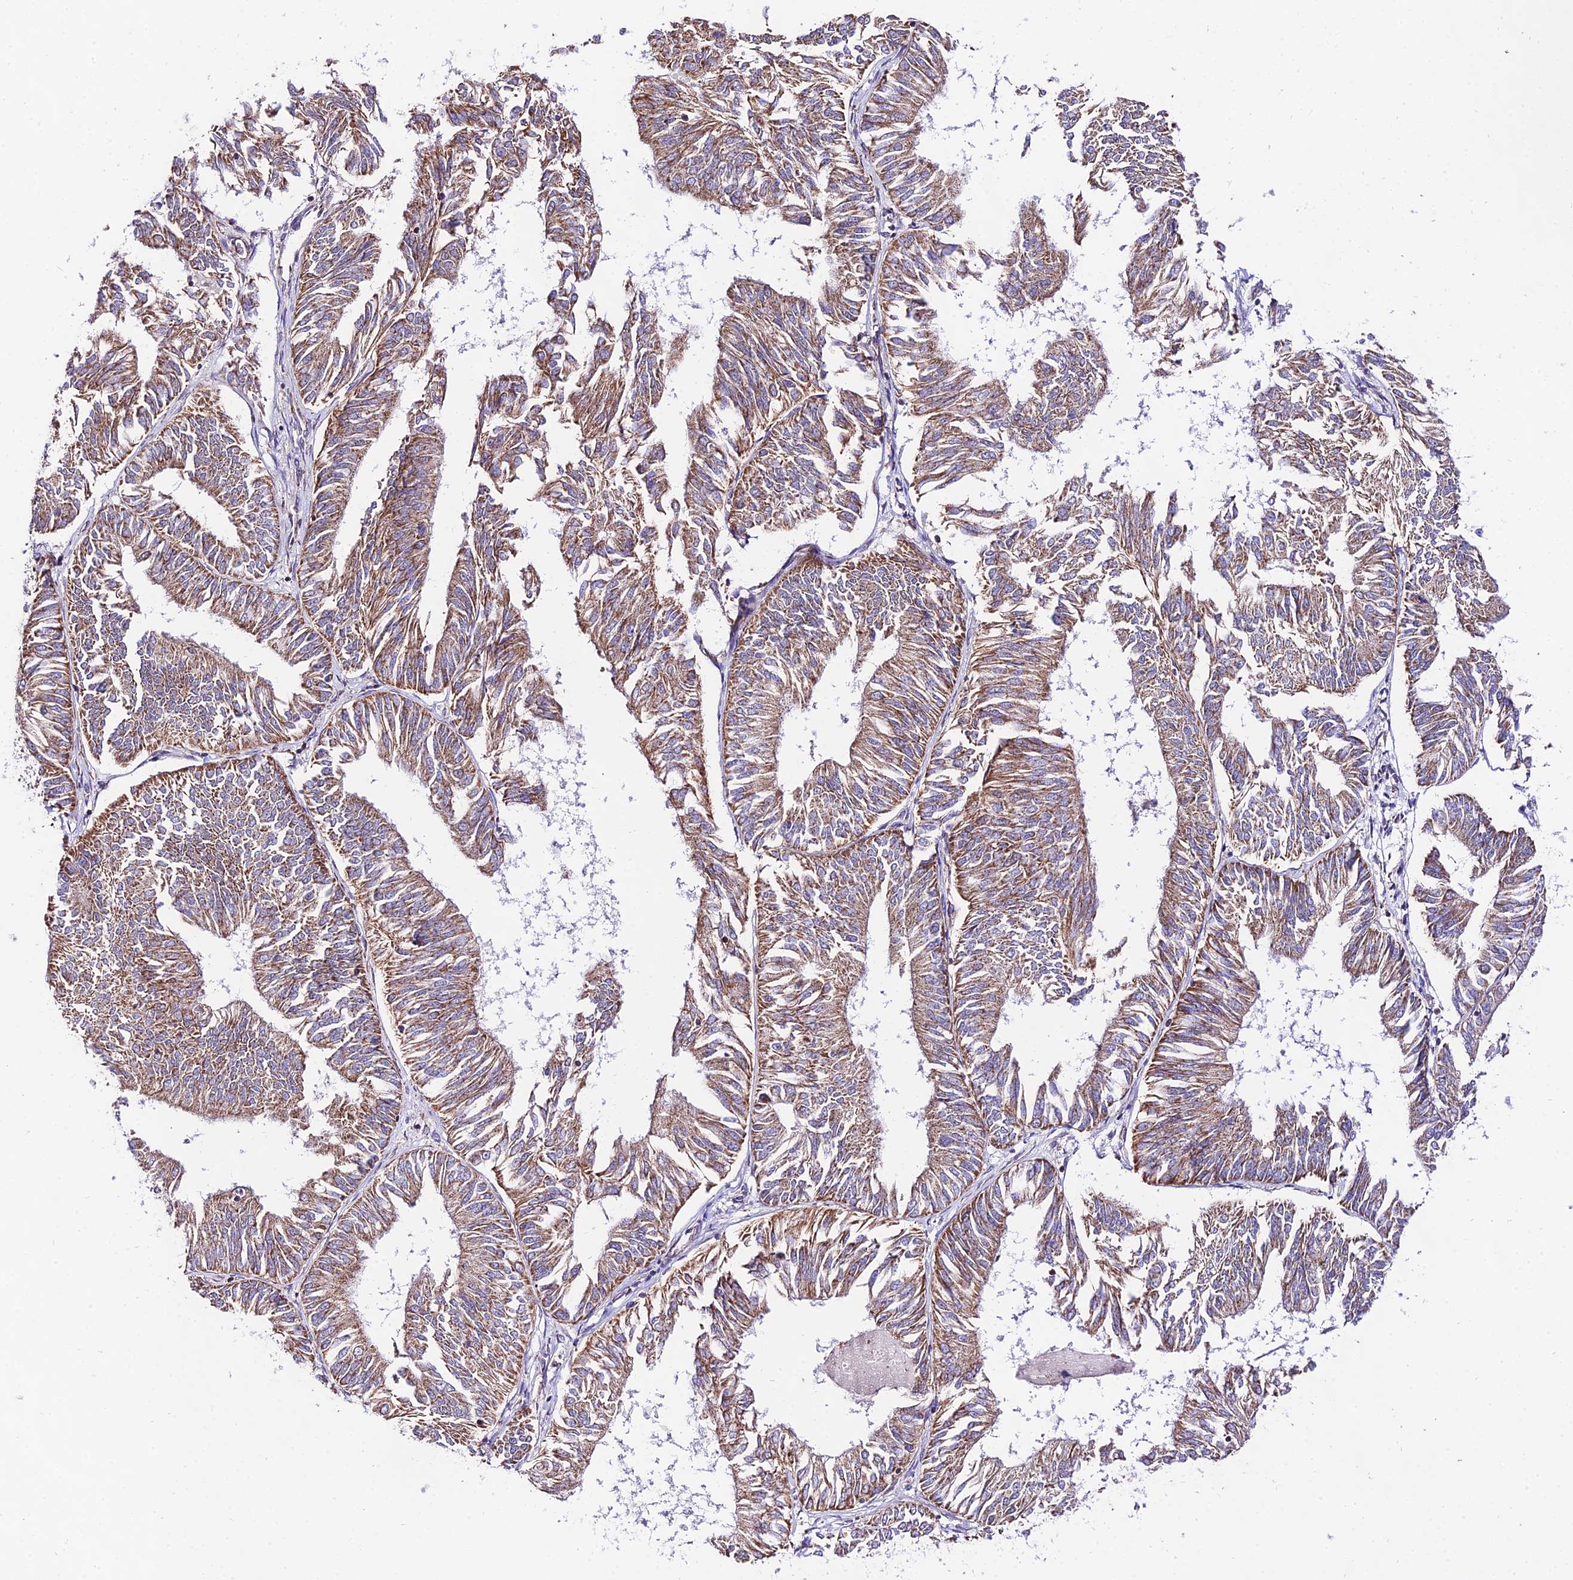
{"staining": {"intensity": "moderate", "quantity": ">75%", "location": "cytoplasmic/membranous"}, "tissue": "endometrial cancer", "cell_type": "Tumor cells", "image_type": "cancer", "snomed": [{"axis": "morphology", "description": "Adenocarcinoma, NOS"}, {"axis": "topography", "description": "Endometrium"}], "caption": "Immunohistochemistry staining of endometrial adenocarcinoma, which displays medium levels of moderate cytoplasmic/membranous expression in about >75% of tumor cells indicating moderate cytoplasmic/membranous protein expression. The staining was performed using DAB (3,3'-diaminobenzidine) (brown) for protein detection and nuclei were counterstained in hematoxylin (blue).", "gene": "ATP5PB", "patient": {"sex": "female", "age": 58}}